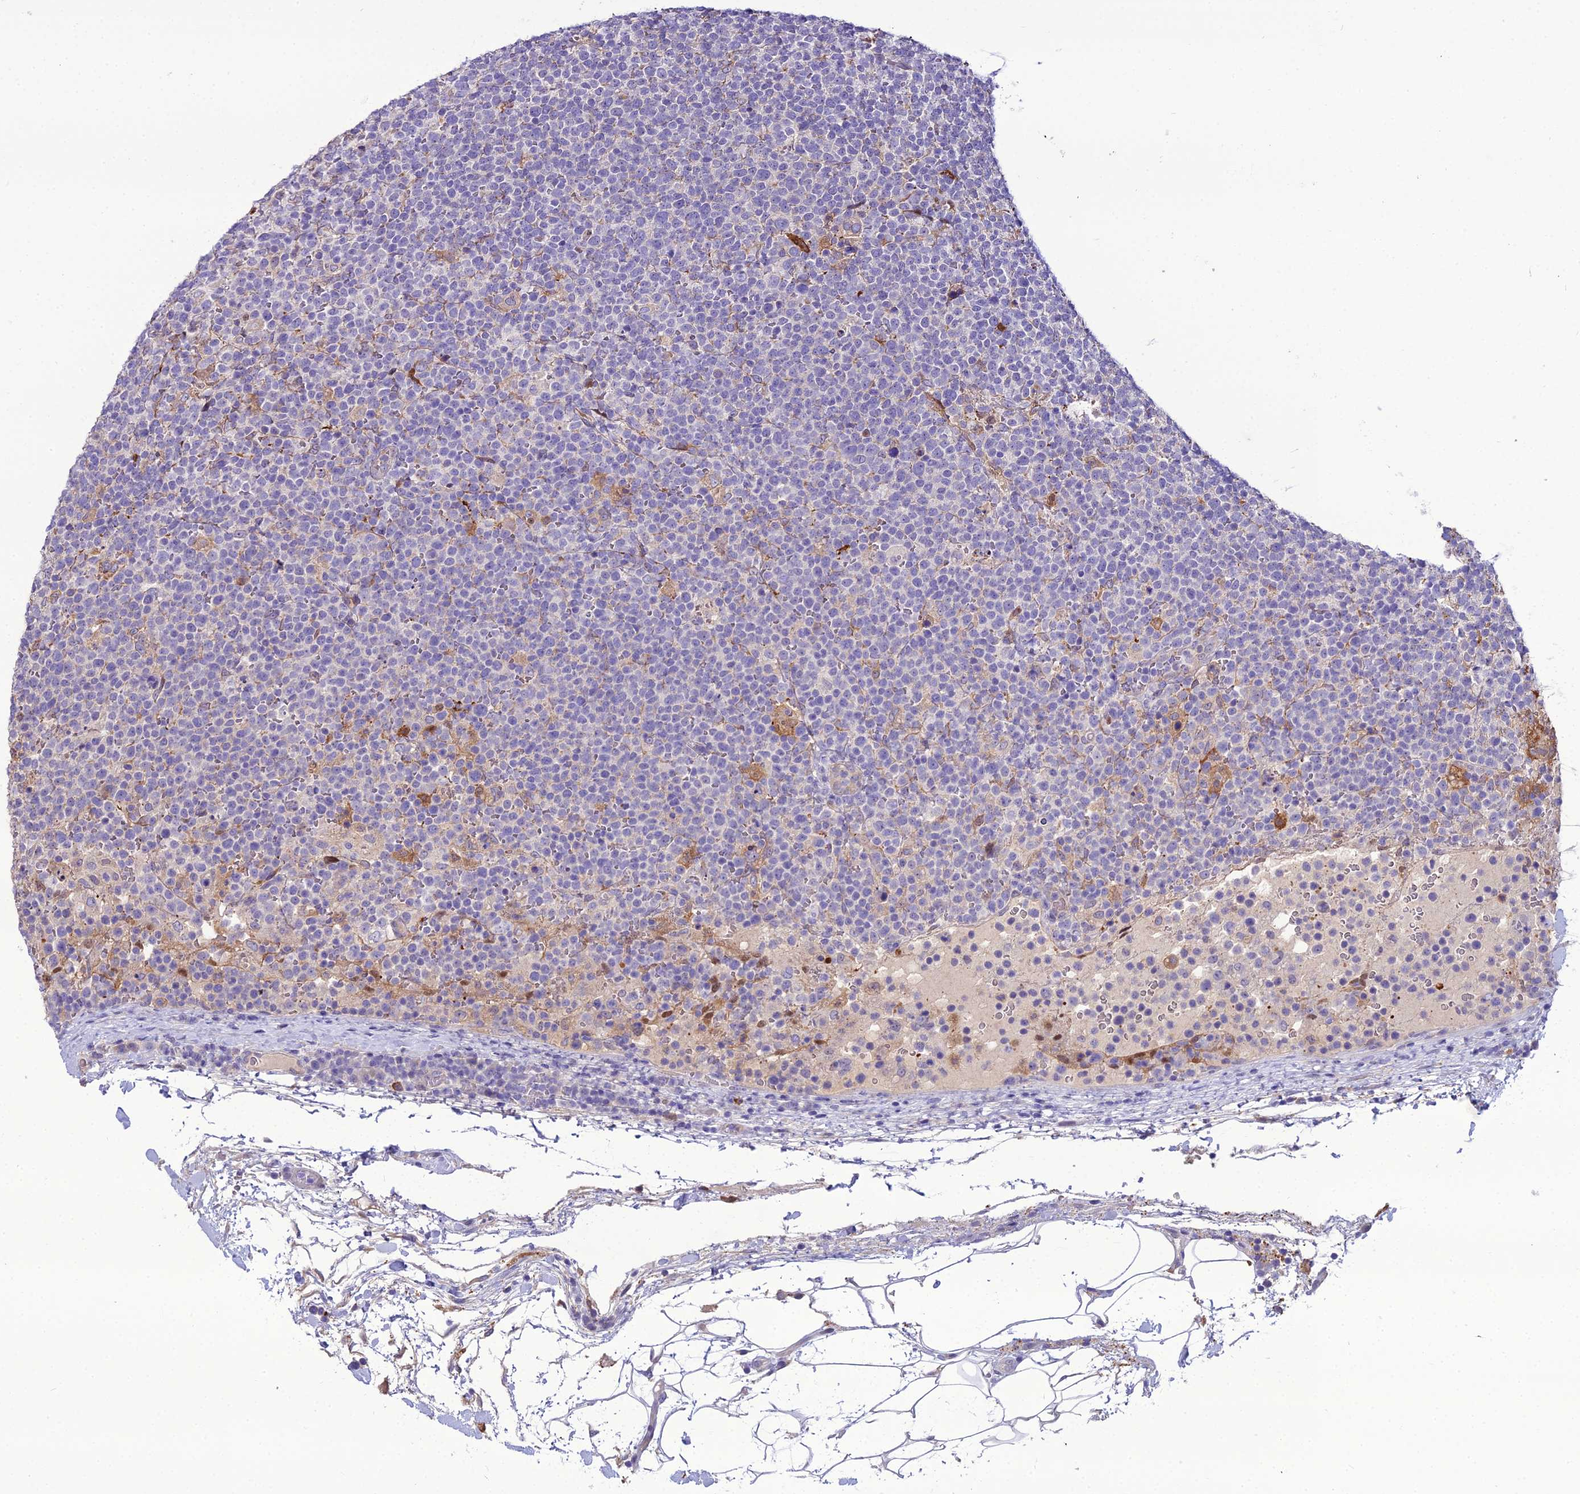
{"staining": {"intensity": "negative", "quantity": "none", "location": "none"}, "tissue": "lymphoma", "cell_type": "Tumor cells", "image_type": "cancer", "snomed": [{"axis": "morphology", "description": "Malignant lymphoma, non-Hodgkin's type, High grade"}, {"axis": "topography", "description": "Lymph node"}], "caption": "Immunohistochemical staining of lymphoma exhibits no significant positivity in tumor cells.", "gene": "MB21D2", "patient": {"sex": "male", "age": 61}}